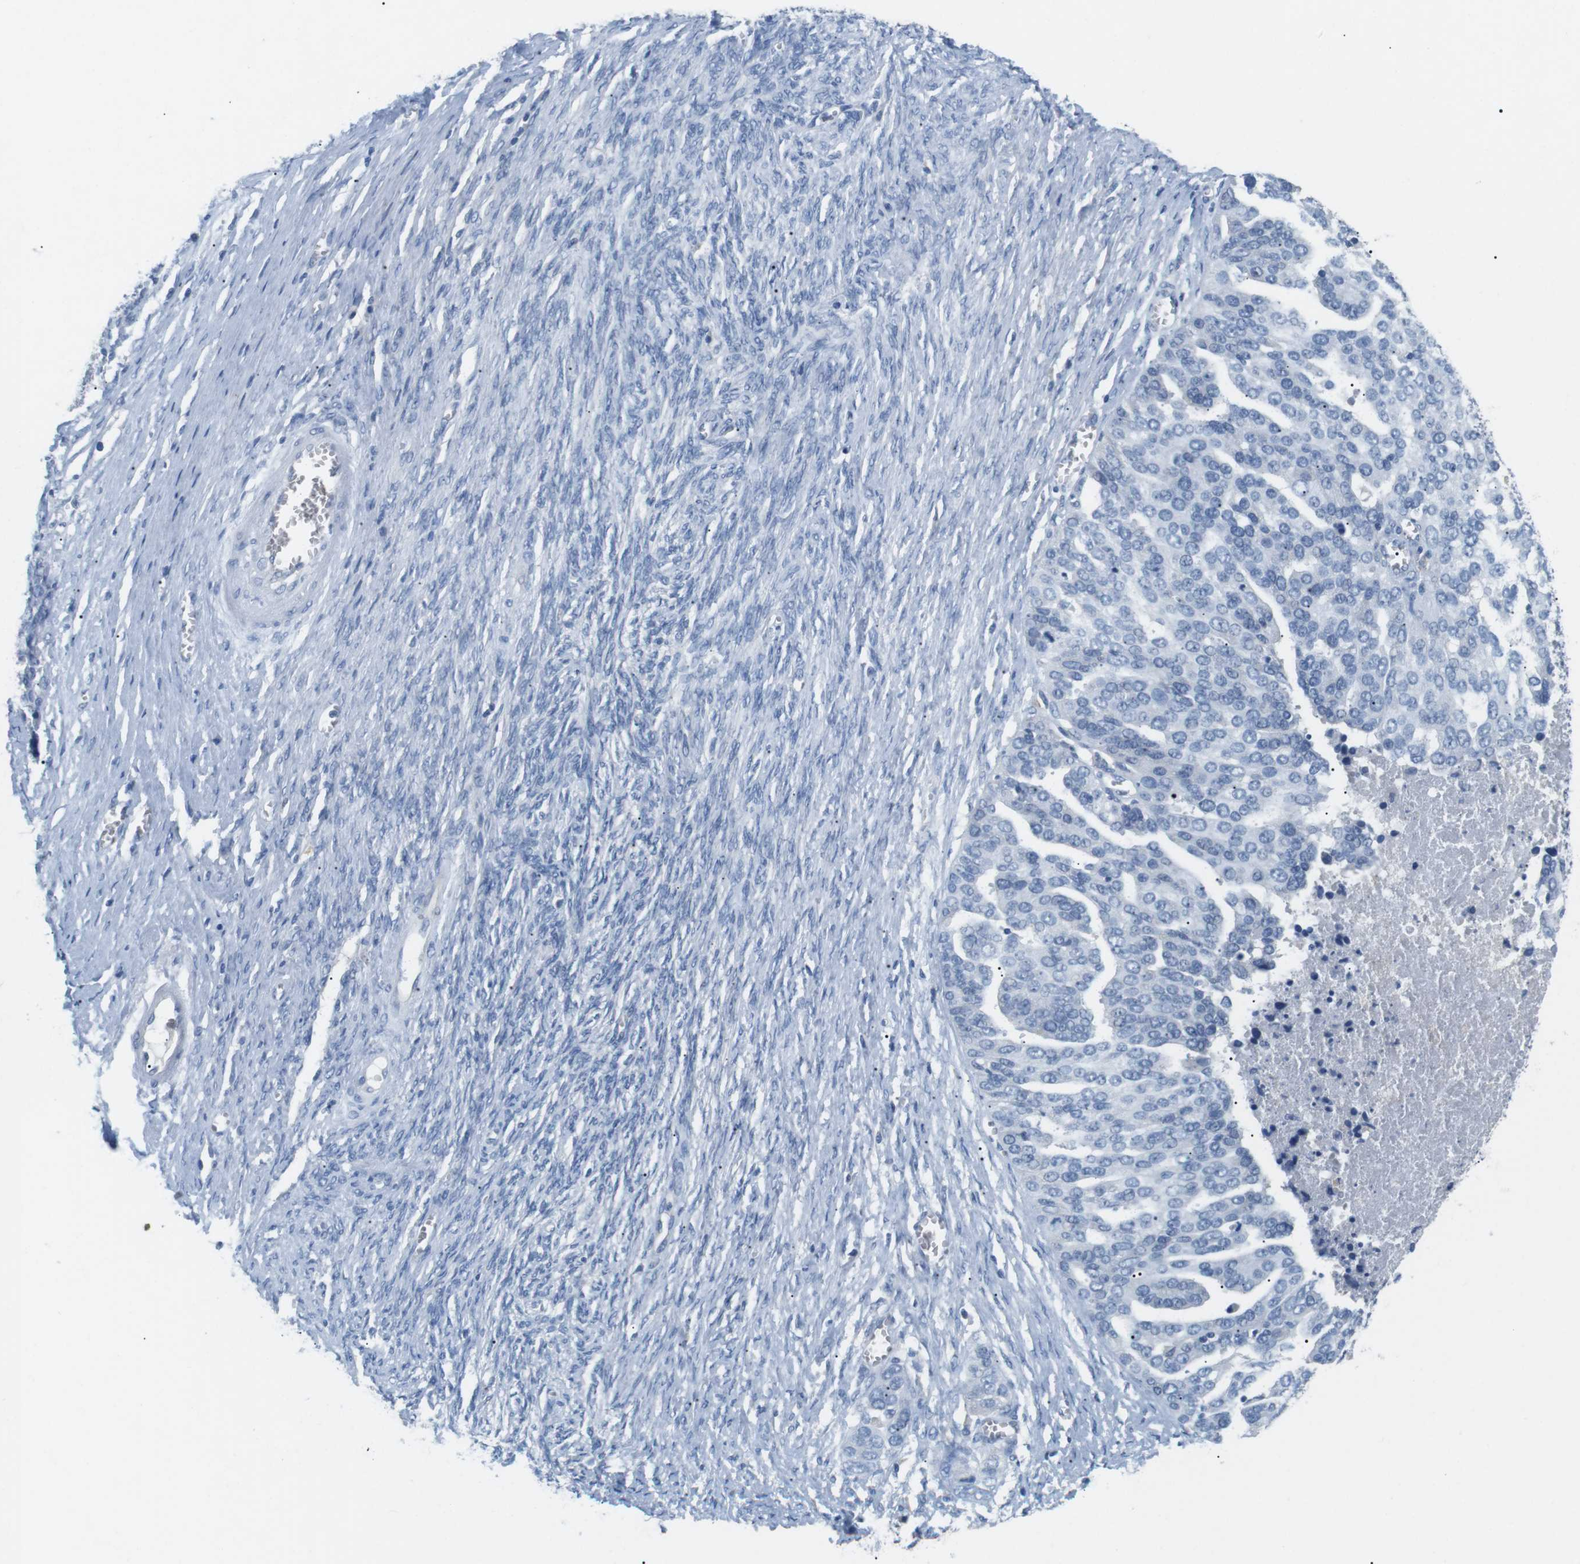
{"staining": {"intensity": "negative", "quantity": "none", "location": "none"}, "tissue": "ovarian cancer", "cell_type": "Tumor cells", "image_type": "cancer", "snomed": [{"axis": "morphology", "description": "Cystadenocarcinoma, serous, NOS"}, {"axis": "topography", "description": "Ovary"}], "caption": "IHC of human ovarian cancer (serous cystadenocarcinoma) demonstrates no positivity in tumor cells.", "gene": "FCGRT", "patient": {"sex": "female", "age": 44}}